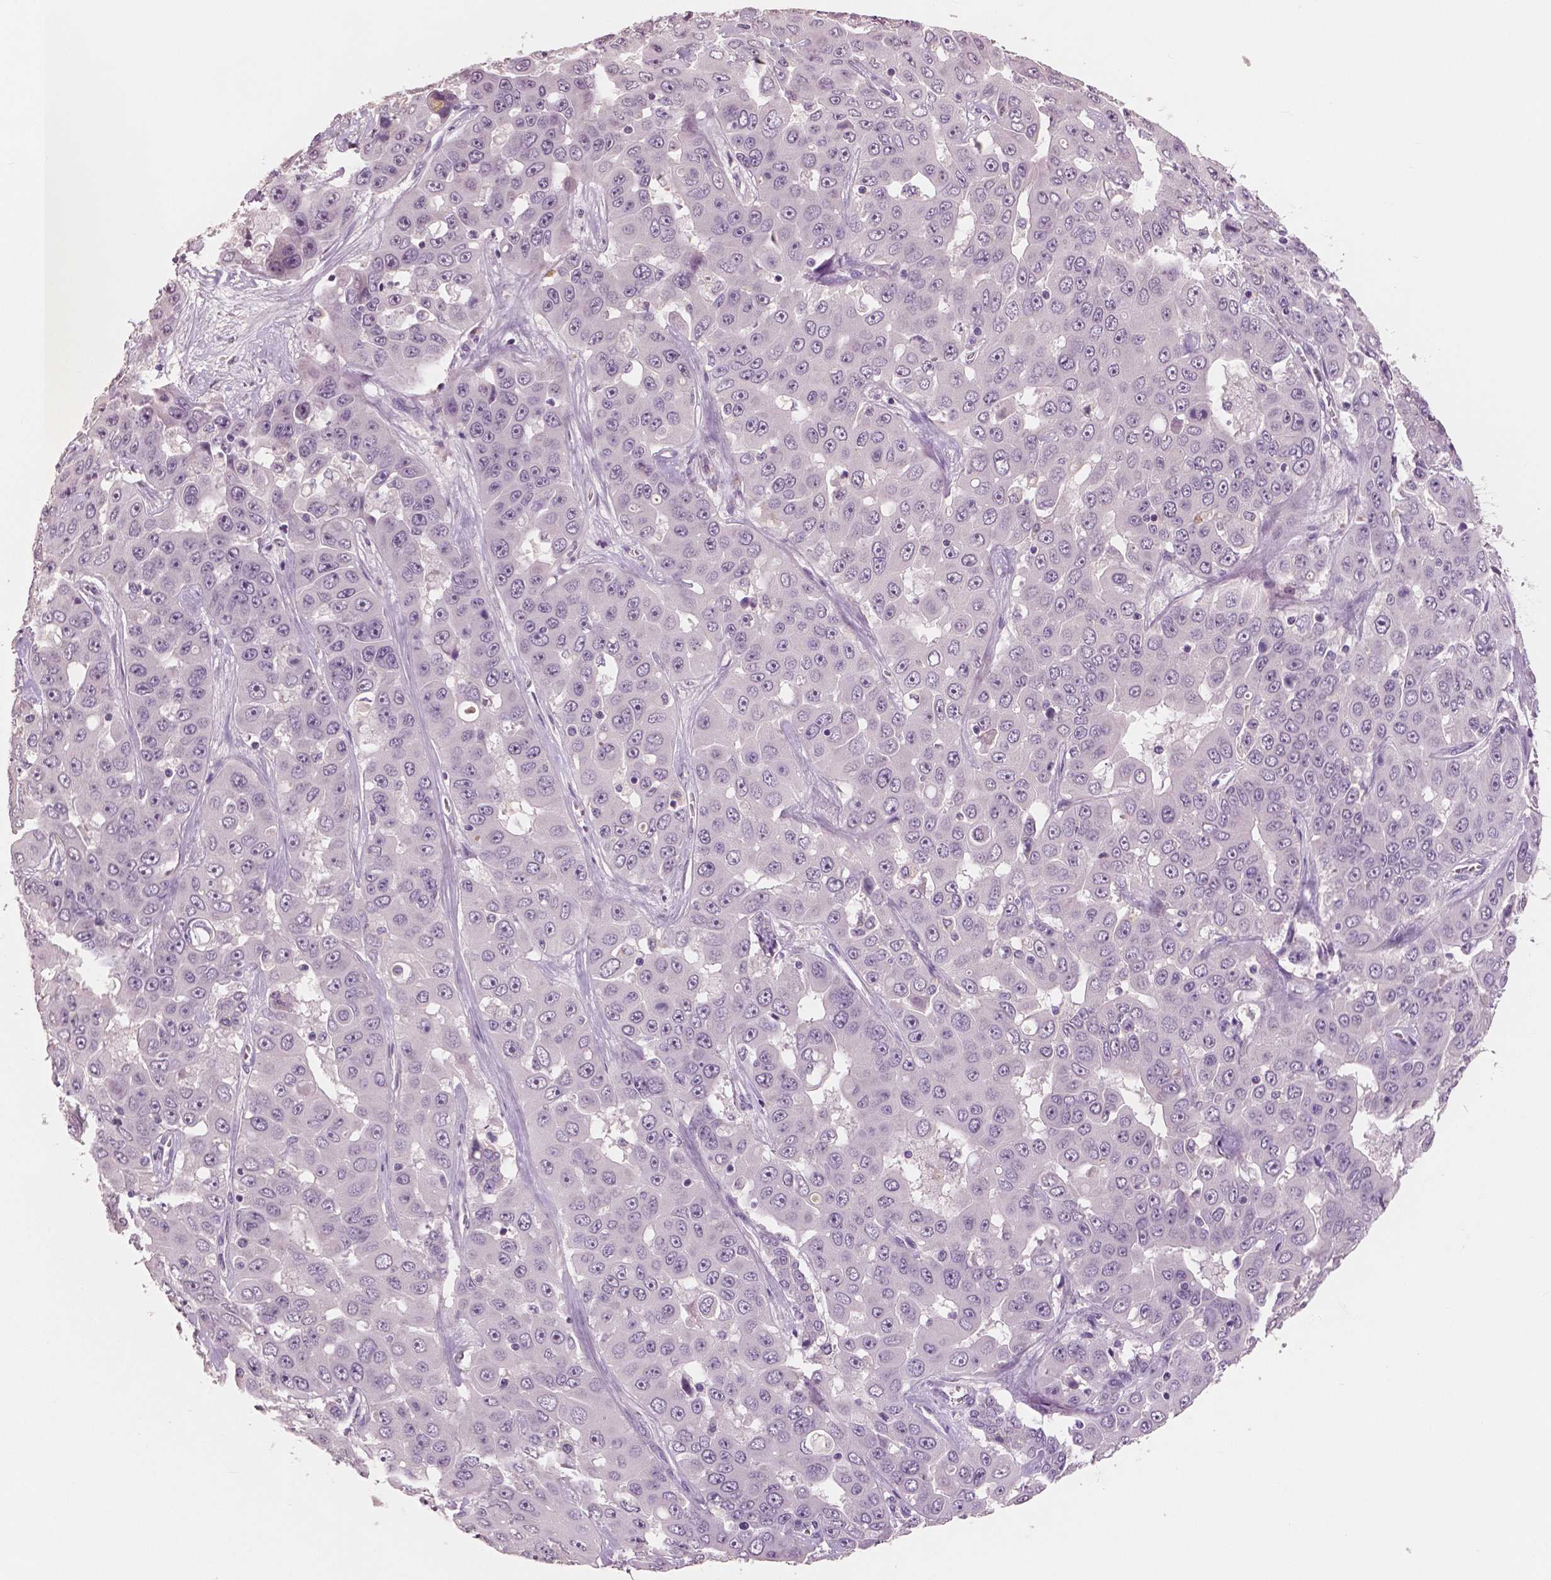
{"staining": {"intensity": "negative", "quantity": "none", "location": "none"}, "tissue": "liver cancer", "cell_type": "Tumor cells", "image_type": "cancer", "snomed": [{"axis": "morphology", "description": "Cholangiocarcinoma"}, {"axis": "topography", "description": "Liver"}], "caption": "This is an immunohistochemistry (IHC) image of human liver cholangiocarcinoma. There is no positivity in tumor cells.", "gene": "KIT", "patient": {"sex": "female", "age": 52}}